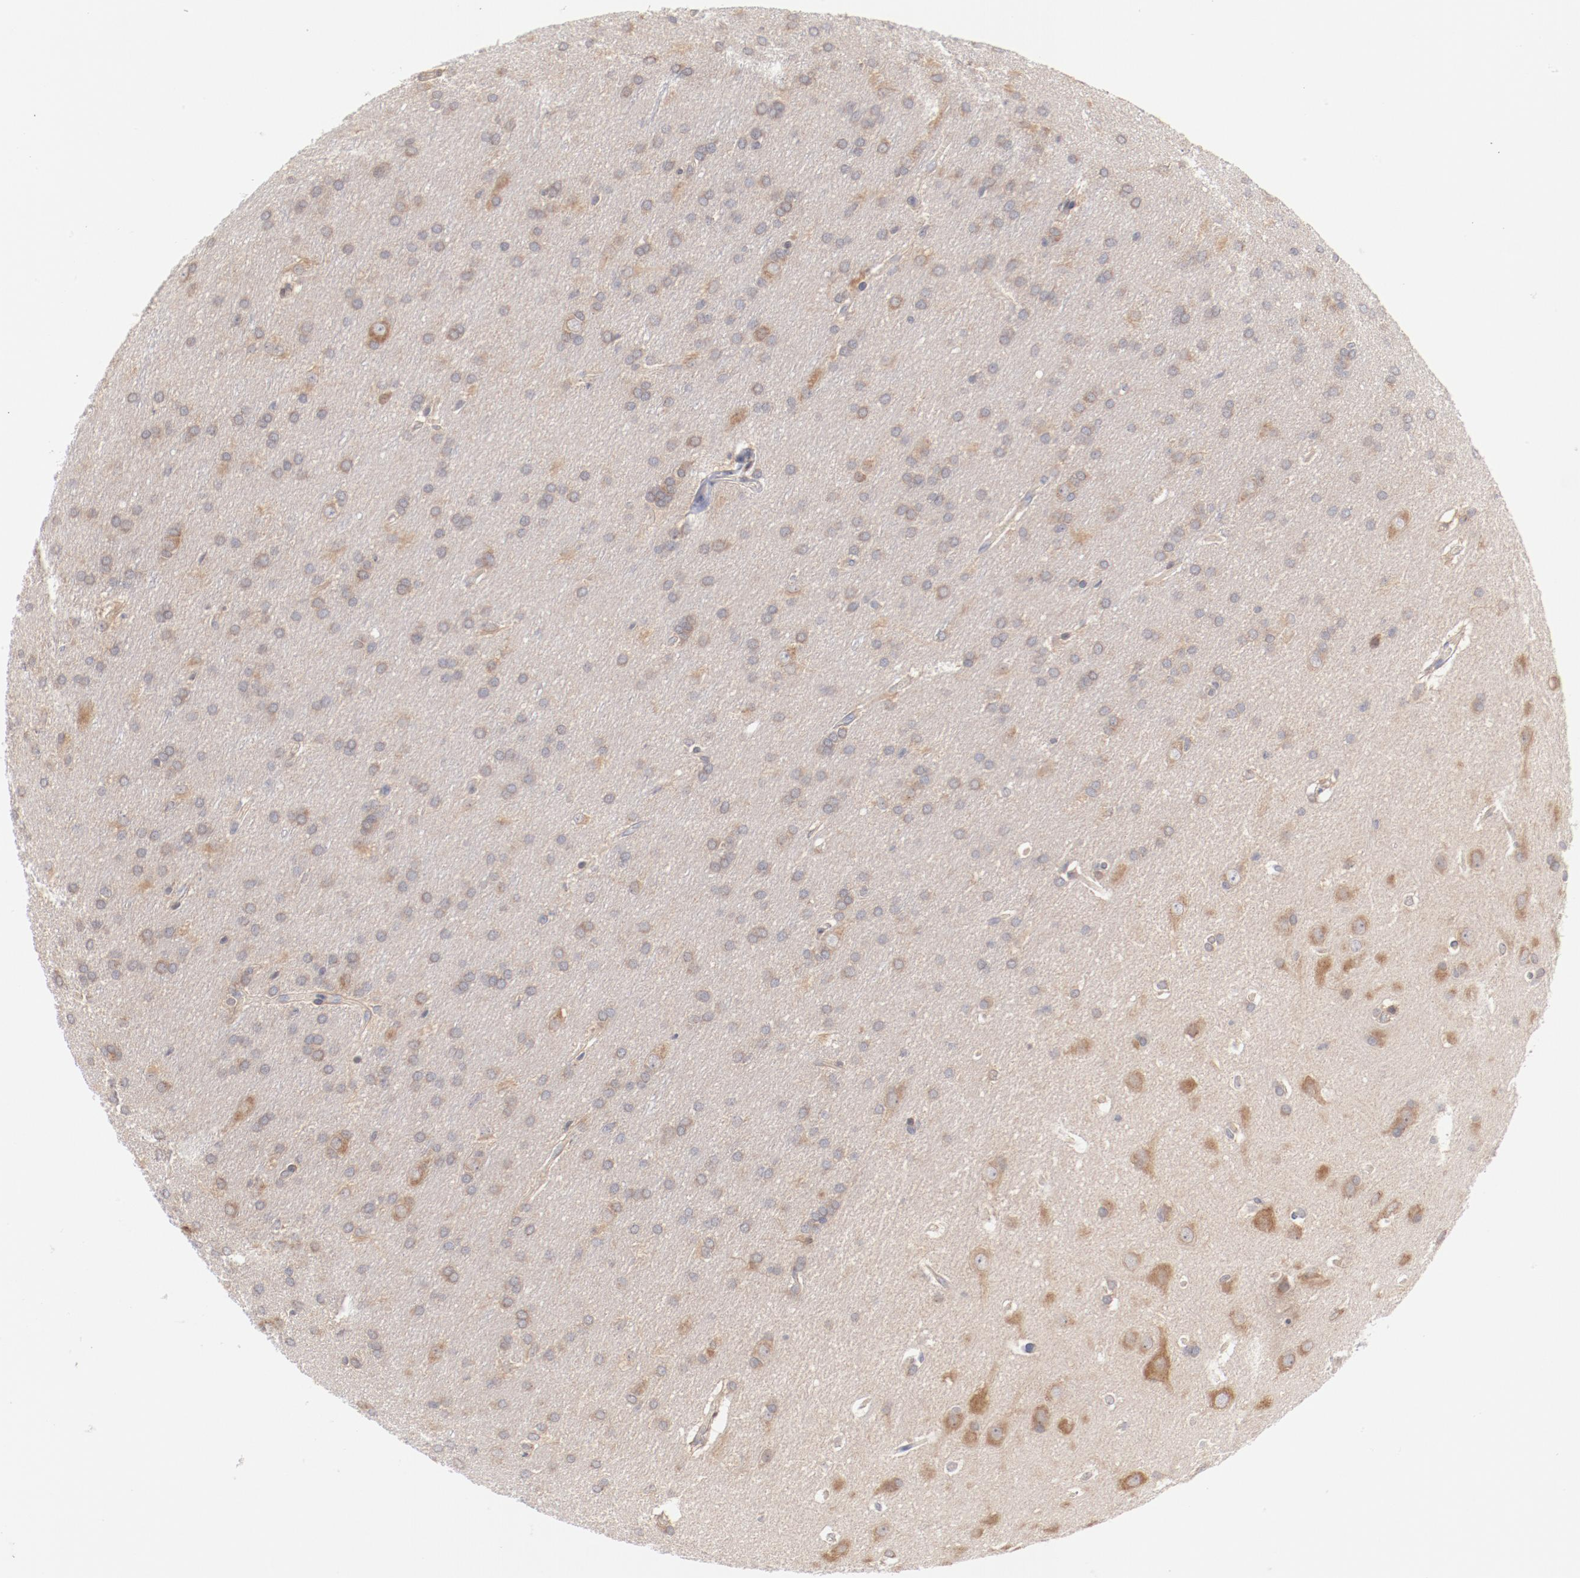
{"staining": {"intensity": "weak", "quantity": "25%-75%", "location": "cytoplasmic/membranous"}, "tissue": "glioma", "cell_type": "Tumor cells", "image_type": "cancer", "snomed": [{"axis": "morphology", "description": "Glioma, malignant, Low grade"}, {"axis": "topography", "description": "Brain"}], "caption": "Immunohistochemistry histopathology image of neoplastic tissue: human malignant glioma (low-grade) stained using immunohistochemistry demonstrates low levels of weak protein expression localized specifically in the cytoplasmic/membranous of tumor cells, appearing as a cytoplasmic/membranous brown color.", "gene": "SETD3", "patient": {"sex": "female", "age": 32}}